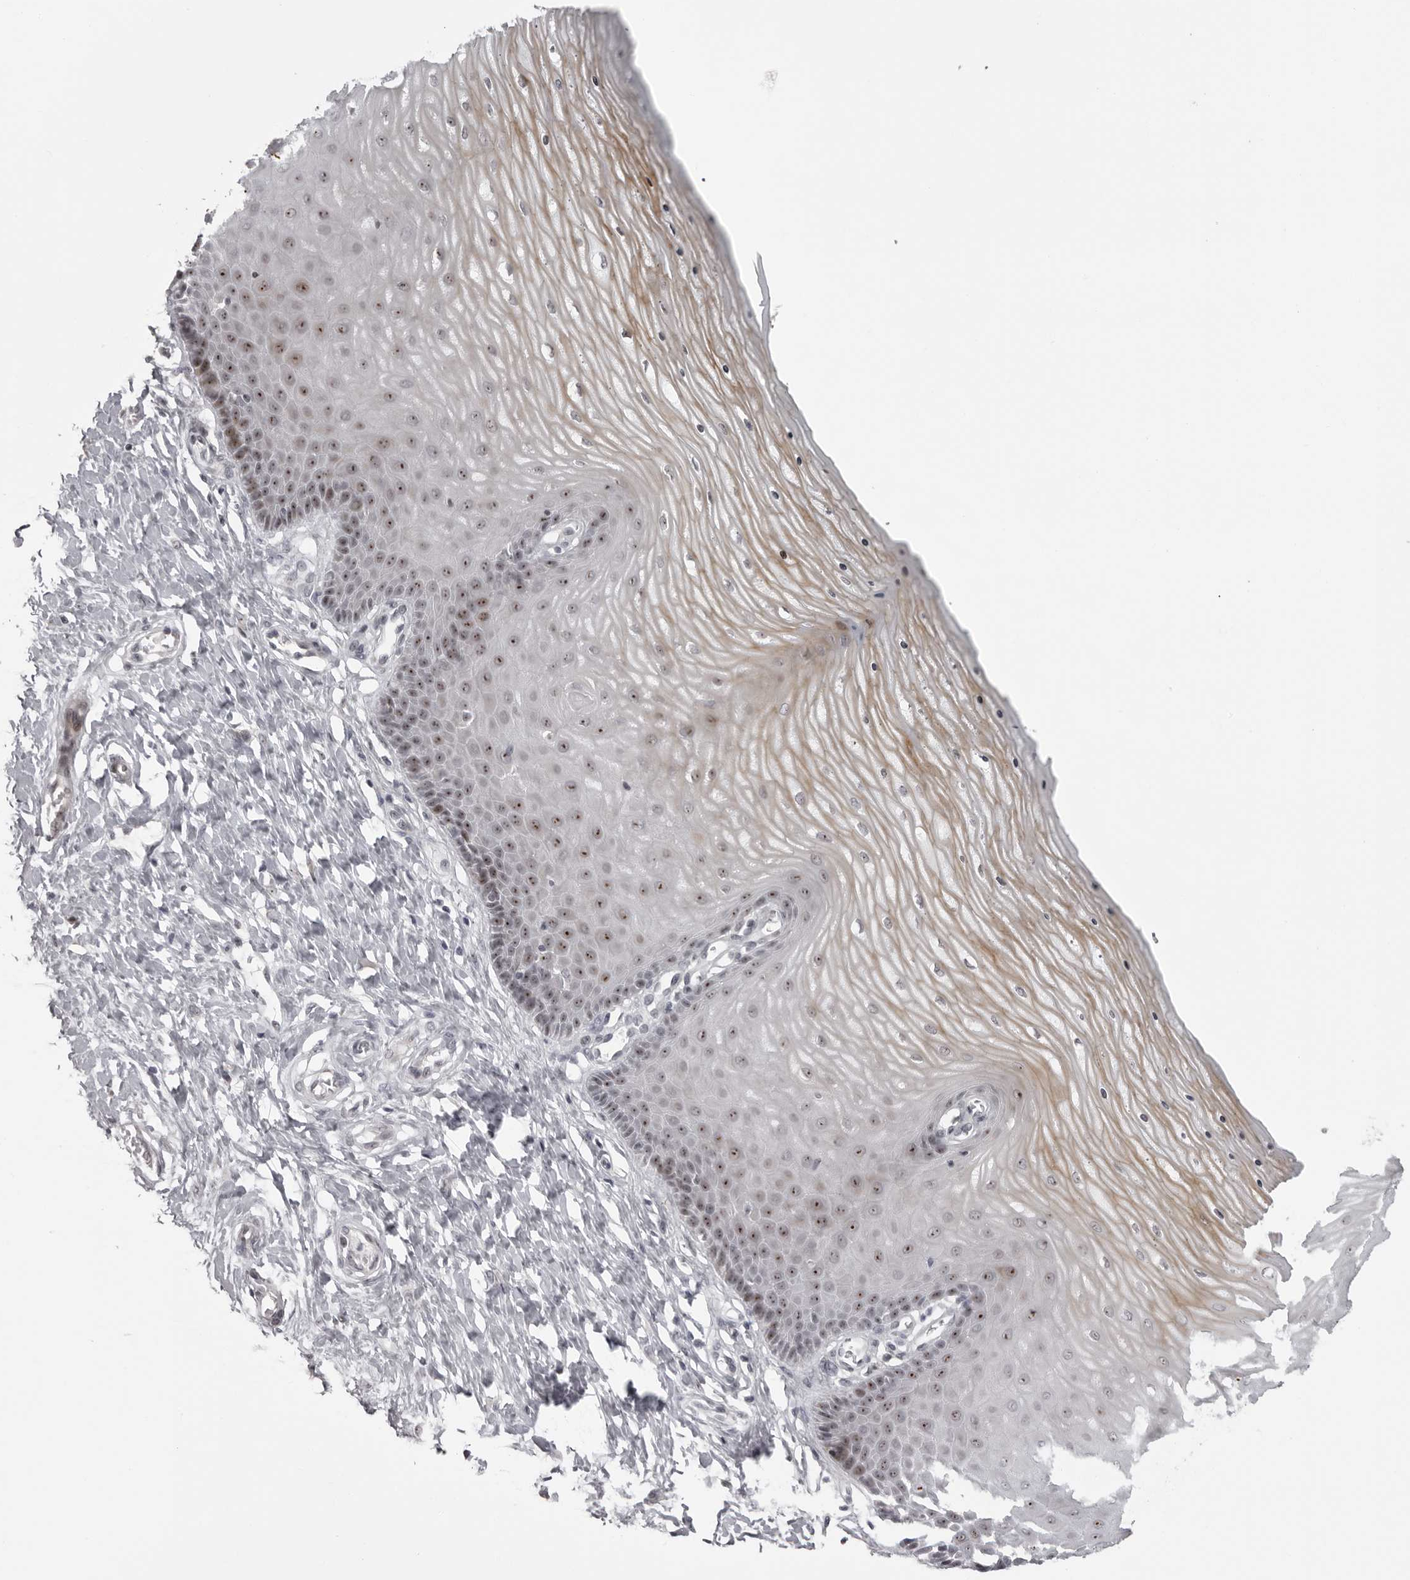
{"staining": {"intensity": "negative", "quantity": "none", "location": "none"}, "tissue": "cervix", "cell_type": "Glandular cells", "image_type": "normal", "snomed": [{"axis": "morphology", "description": "Normal tissue, NOS"}, {"axis": "topography", "description": "Cervix"}], "caption": "The immunohistochemistry (IHC) photomicrograph has no significant expression in glandular cells of cervix.", "gene": "HELZ", "patient": {"sex": "female", "age": 55}}